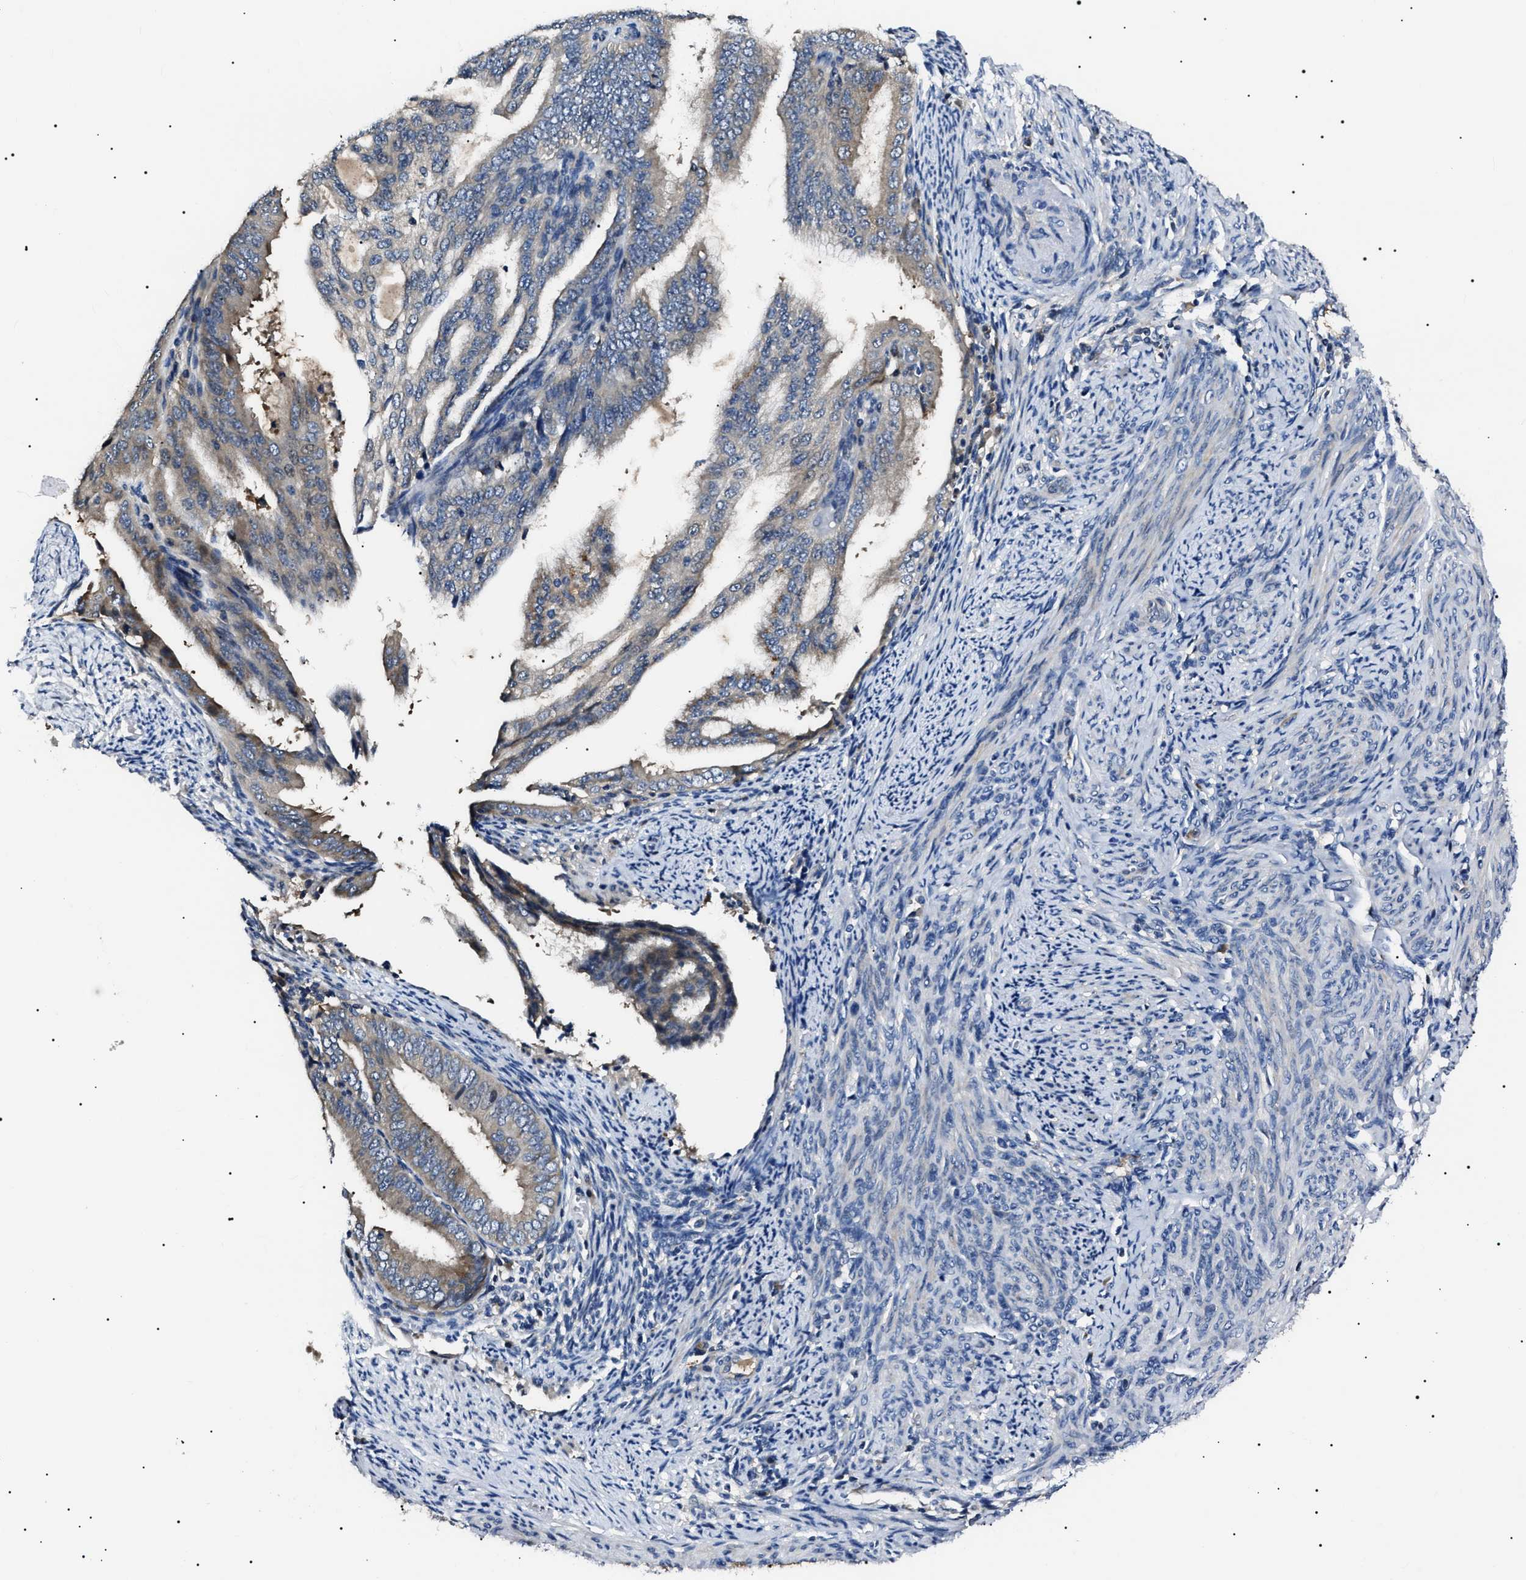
{"staining": {"intensity": "weak", "quantity": "<25%", "location": "cytoplasmic/membranous"}, "tissue": "endometrial cancer", "cell_type": "Tumor cells", "image_type": "cancer", "snomed": [{"axis": "morphology", "description": "Adenocarcinoma, NOS"}, {"axis": "topography", "description": "Endometrium"}], "caption": "IHC histopathology image of neoplastic tissue: endometrial cancer (adenocarcinoma) stained with DAB (3,3'-diaminobenzidine) reveals no significant protein positivity in tumor cells.", "gene": "IFT81", "patient": {"sex": "female", "age": 58}}